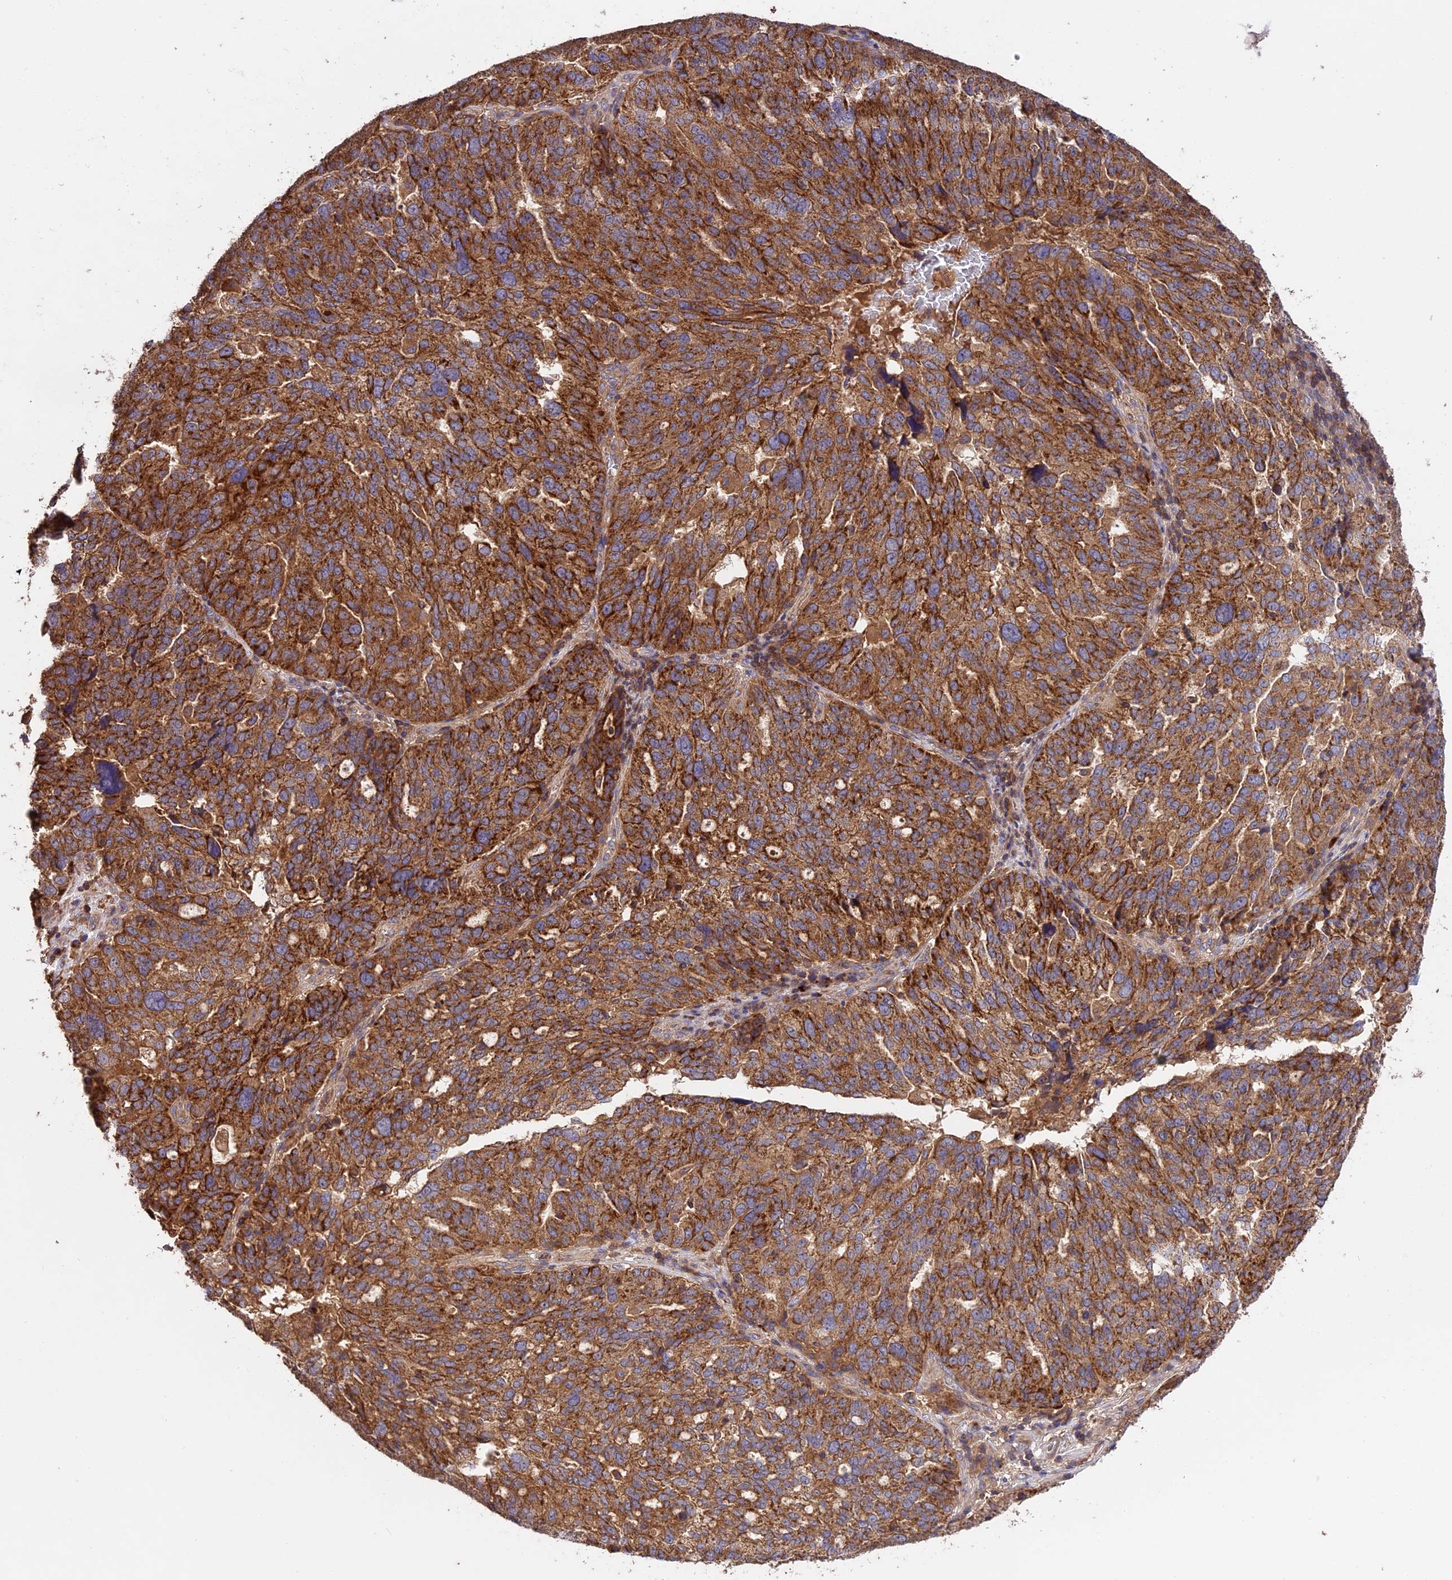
{"staining": {"intensity": "strong", "quantity": ">75%", "location": "cytoplasmic/membranous"}, "tissue": "ovarian cancer", "cell_type": "Tumor cells", "image_type": "cancer", "snomed": [{"axis": "morphology", "description": "Cystadenocarcinoma, serous, NOS"}, {"axis": "topography", "description": "Ovary"}], "caption": "Immunohistochemical staining of serous cystadenocarcinoma (ovarian) exhibits high levels of strong cytoplasmic/membranous positivity in approximately >75% of tumor cells.", "gene": "NUDT8", "patient": {"sex": "female", "age": 59}}